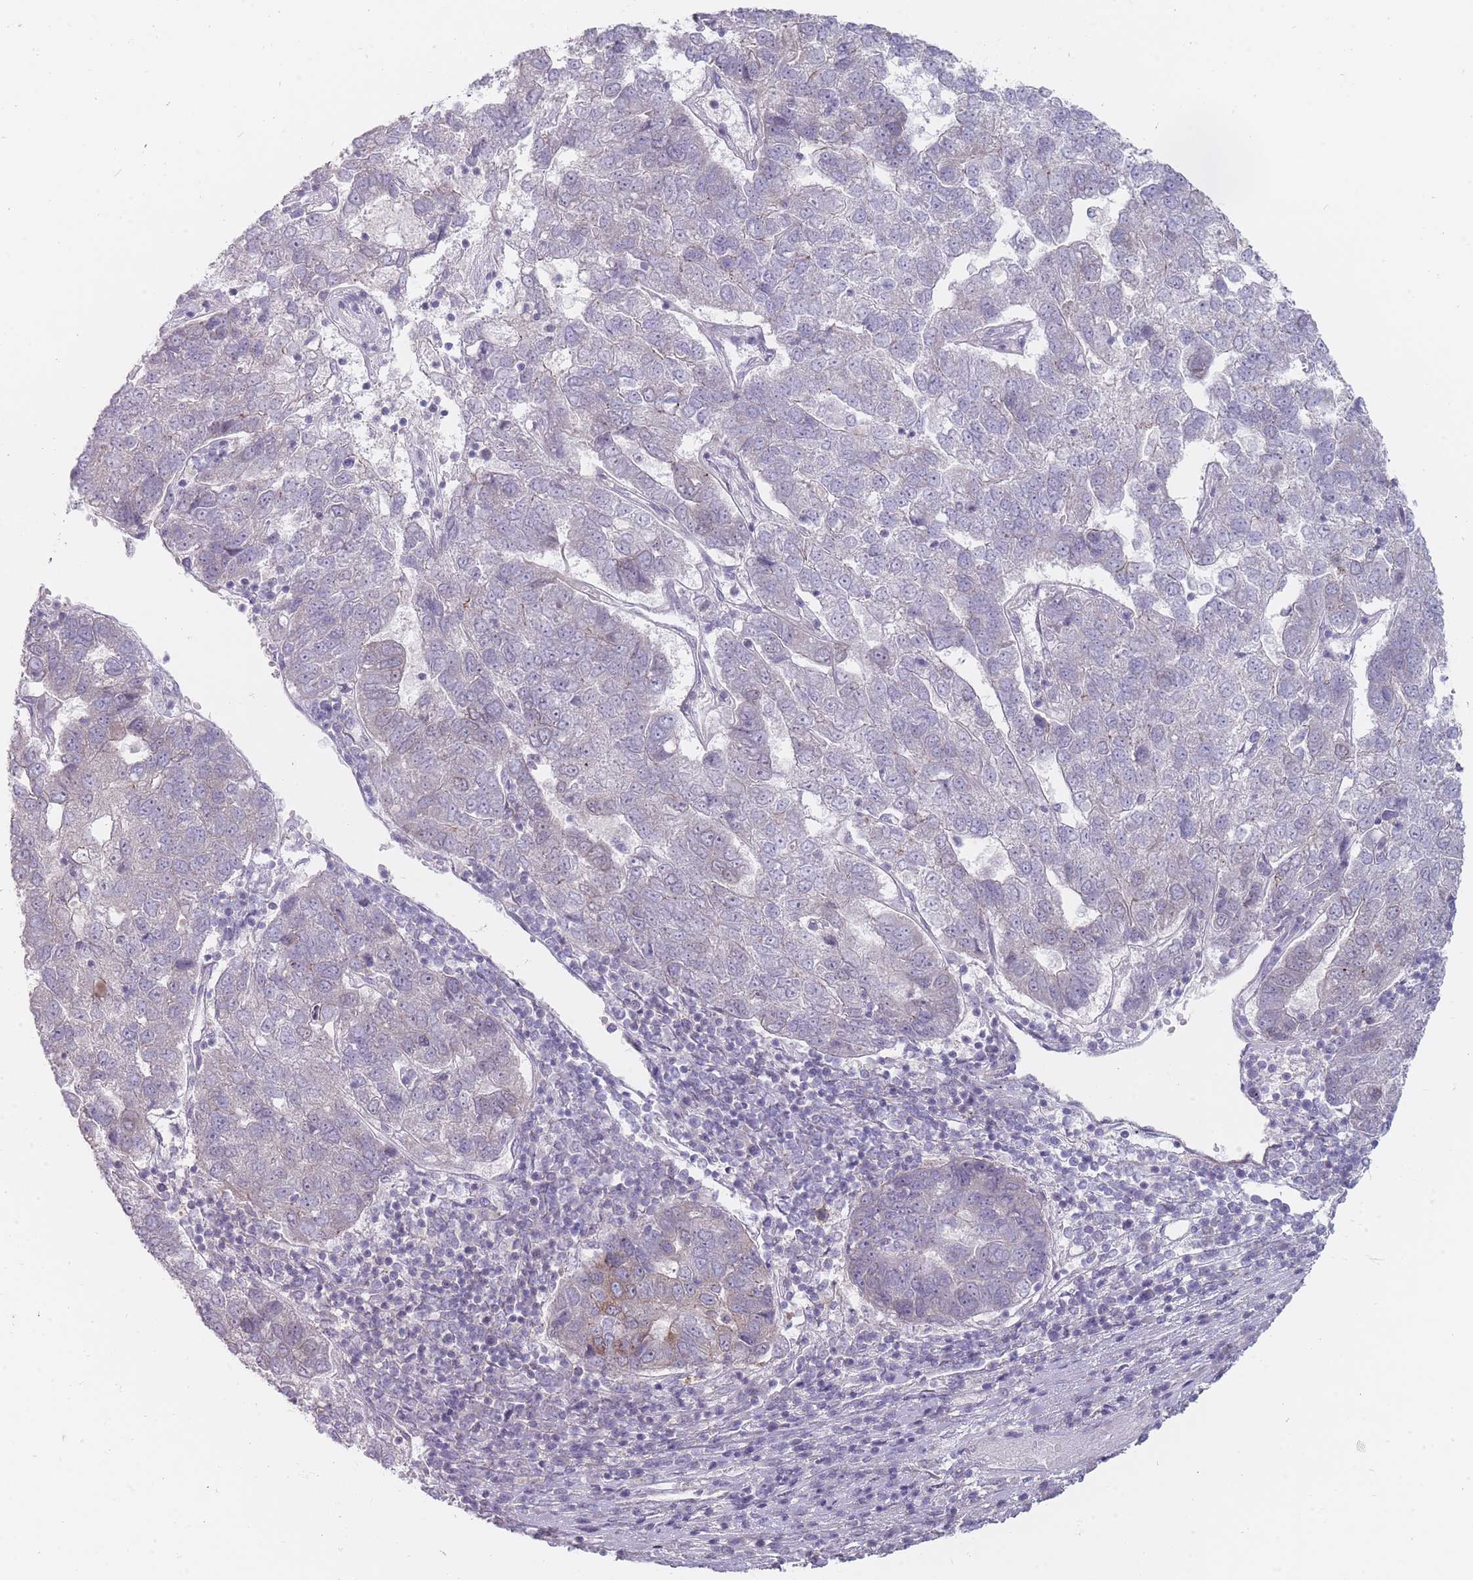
{"staining": {"intensity": "moderate", "quantity": "<25%", "location": "cytoplasmic/membranous"}, "tissue": "pancreatic cancer", "cell_type": "Tumor cells", "image_type": "cancer", "snomed": [{"axis": "morphology", "description": "Adenocarcinoma, NOS"}, {"axis": "topography", "description": "Pancreas"}], "caption": "Pancreatic cancer (adenocarcinoma) stained with immunohistochemistry (IHC) shows moderate cytoplasmic/membranous staining in approximately <25% of tumor cells. (IHC, brightfield microscopy, high magnification).", "gene": "PCDH12", "patient": {"sex": "female", "age": 61}}